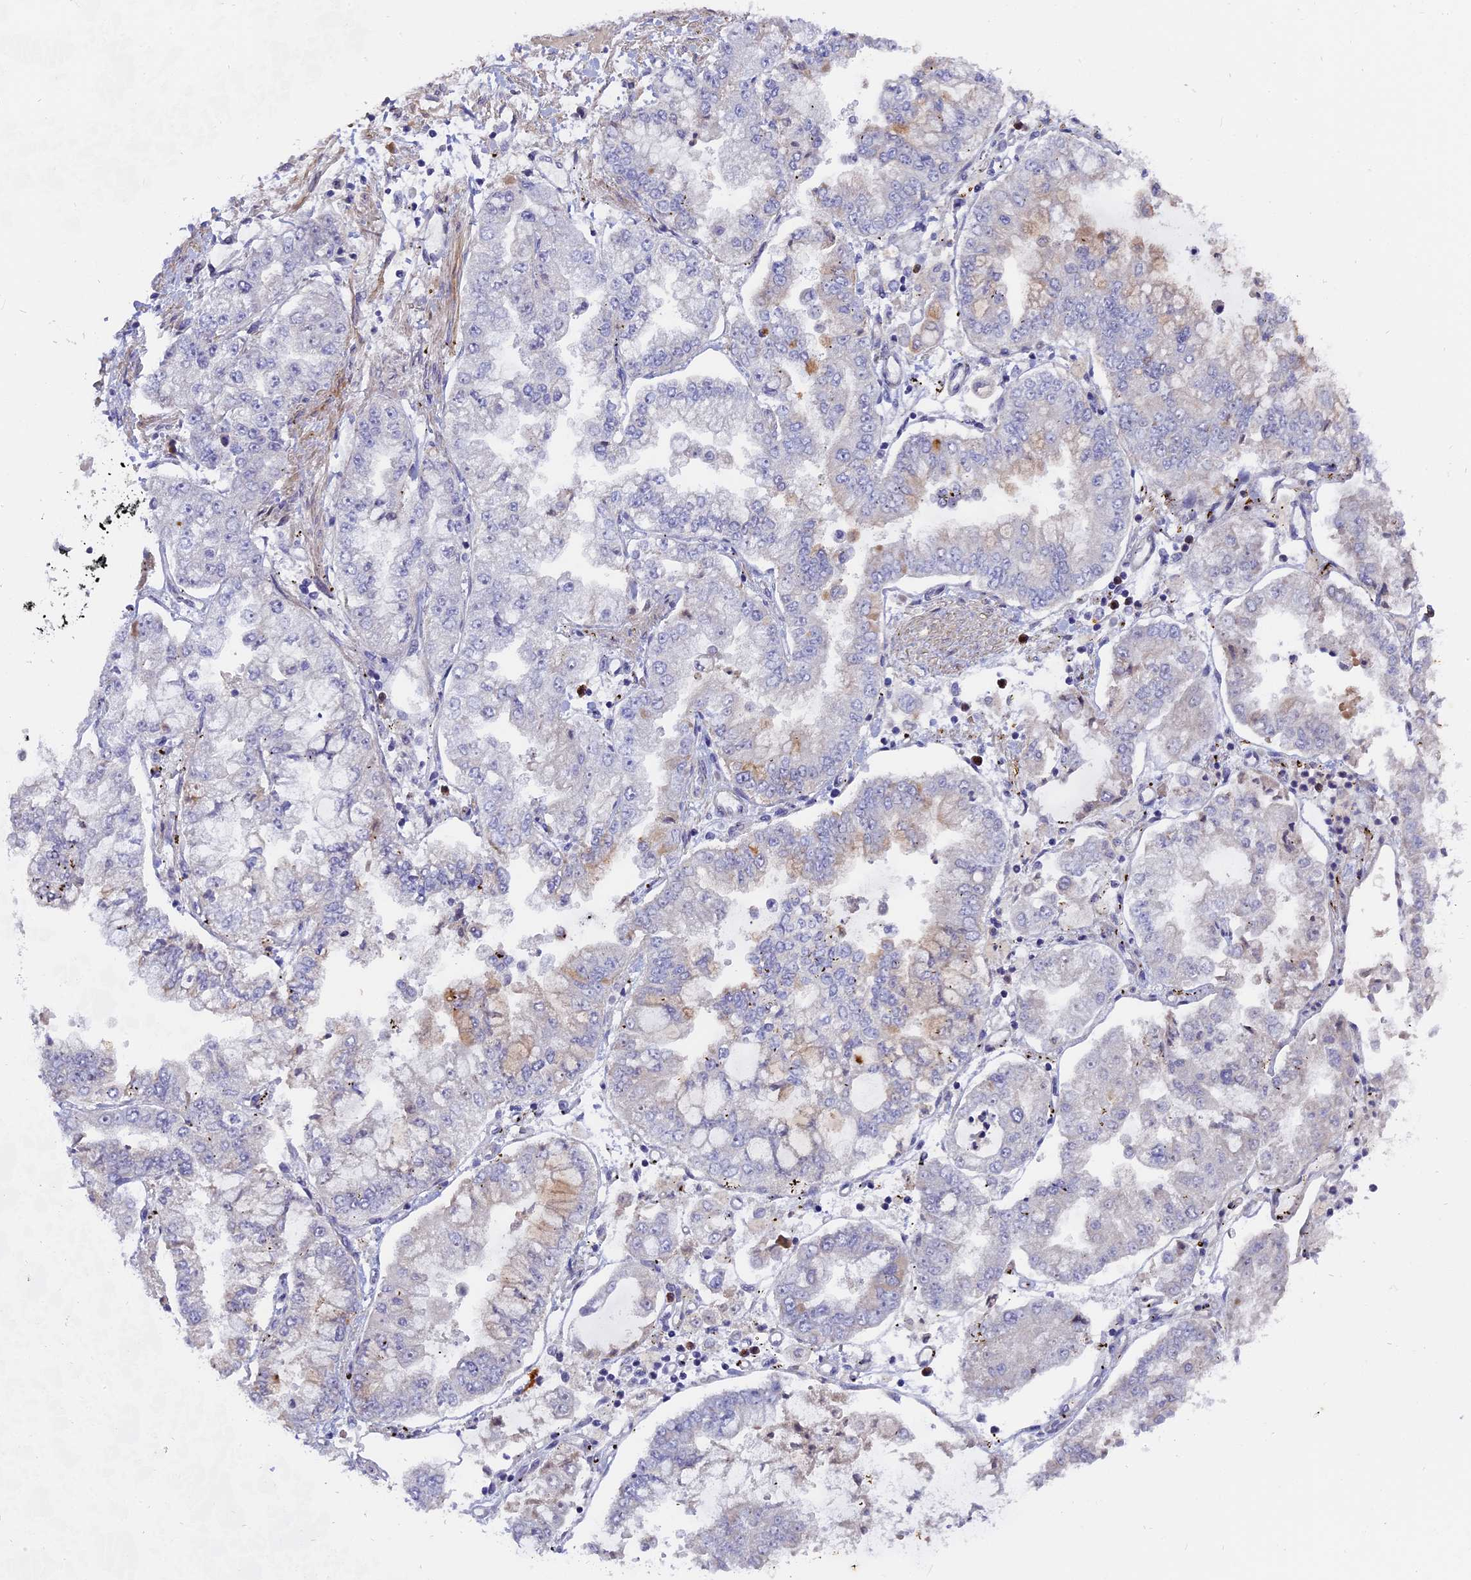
{"staining": {"intensity": "weak", "quantity": "<25%", "location": "cytoplasmic/membranous"}, "tissue": "stomach cancer", "cell_type": "Tumor cells", "image_type": "cancer", "snomed": [{"axis": "morphology", "description": "Adenocarcinoma, NOS"}, {"axis": "topography", "description": "Stomach"}], "caption": "There is no significant expression in tumor cells of stomach cancer.", "gene": "PYGO1", "patient": {"sex": "male", "age": 76}}